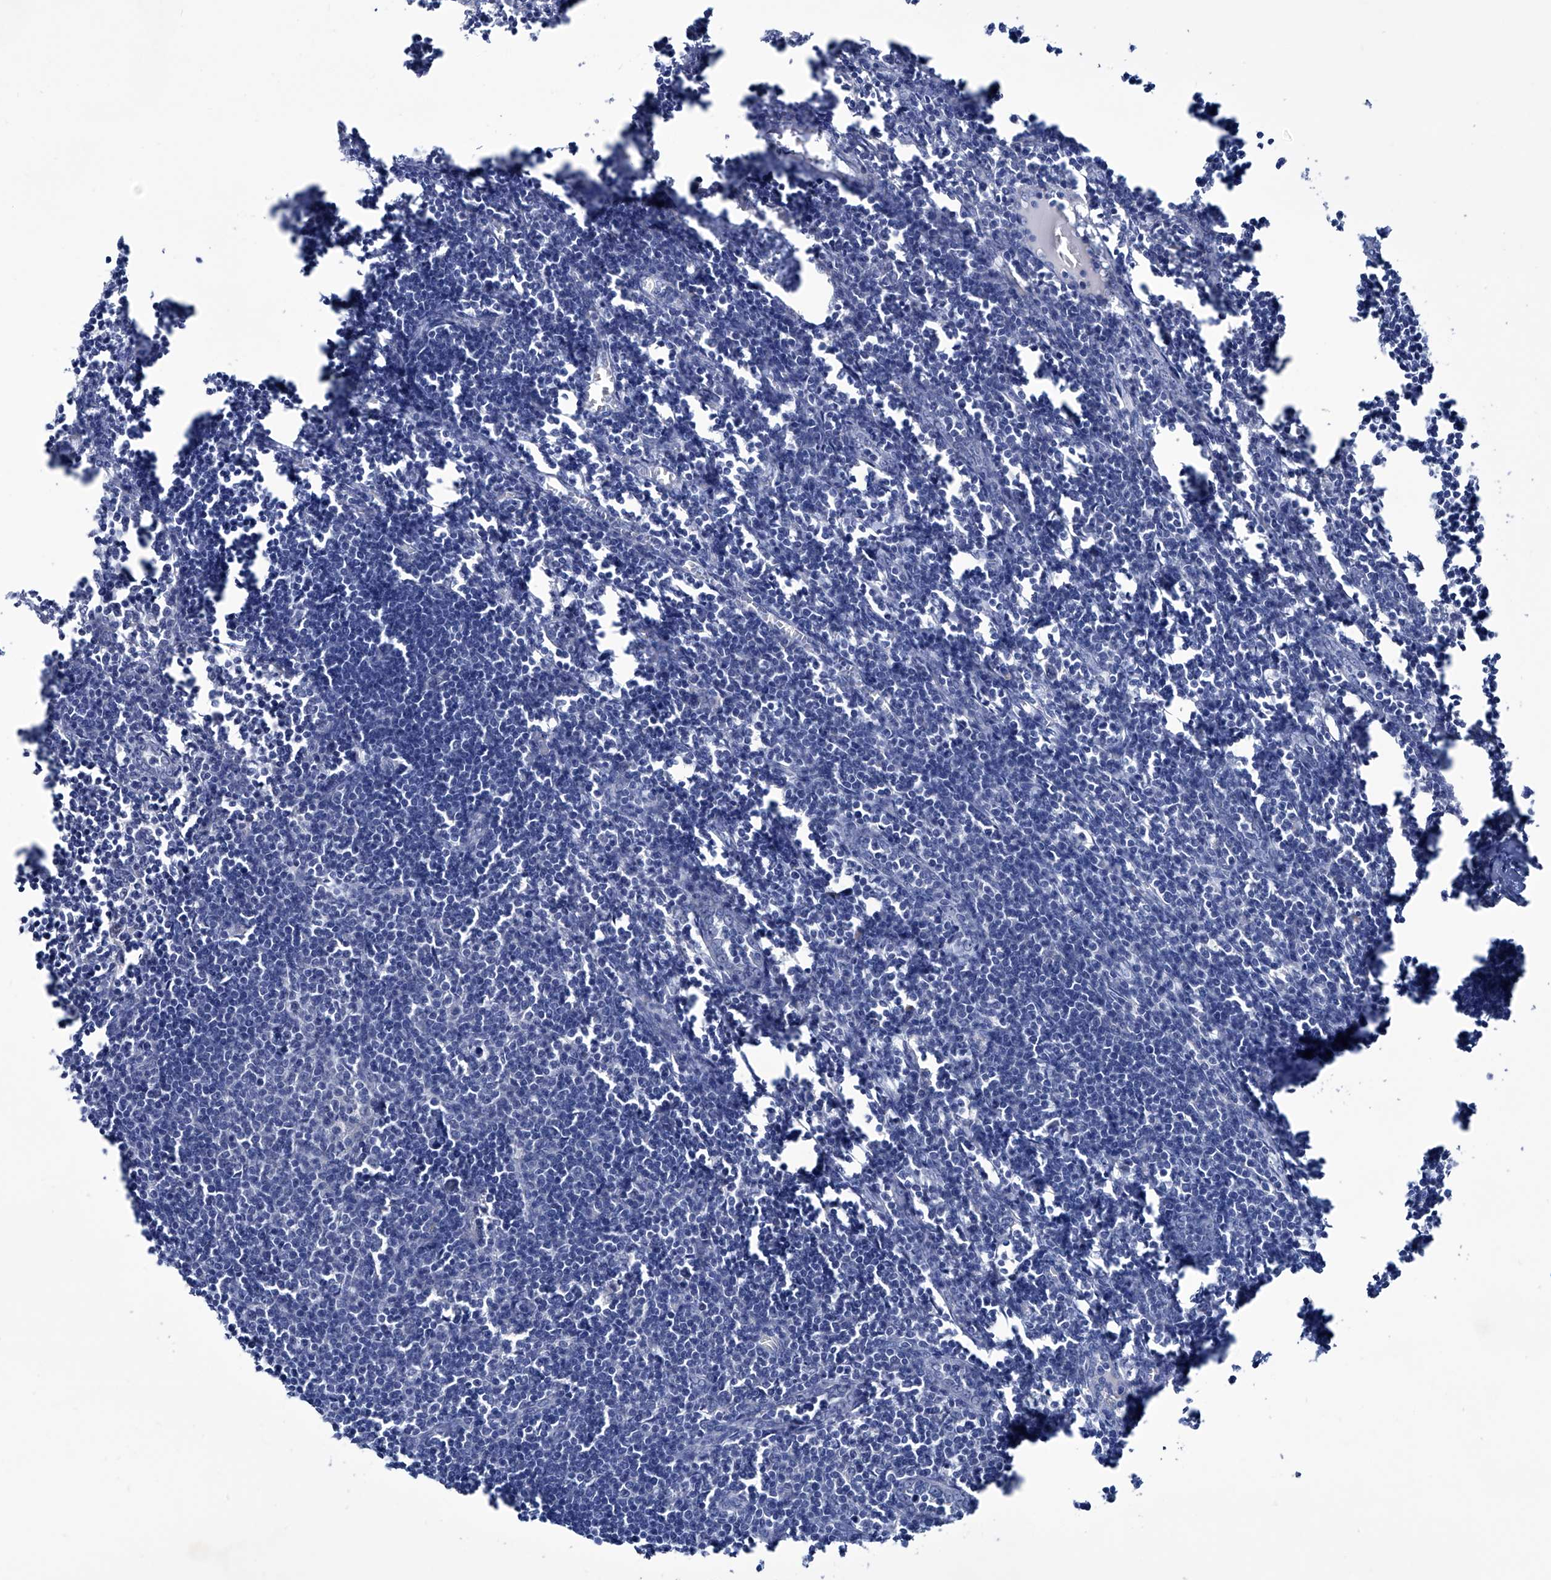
{"staining": {"intensity": "negative", "quantity": "none", "location": "none"}, "tissue": "lymph node", "cell_type": "Germinal center cells", "image_type": "normal", "snomed": [{"axis": "morphology", "description": "Normal tissue, NOS"}, {"axis": "morphology", "description": "Malignant melanoma, Metastatic site"}, {"axis": "topography", "description": "Lymph node"}], "caption": "The immunohistochemistry photomicrograph has no significant positivity in germinal center cells of lymph node.", "gene": "KLHL17", "patient": {"sex": "male", "age": 41}}